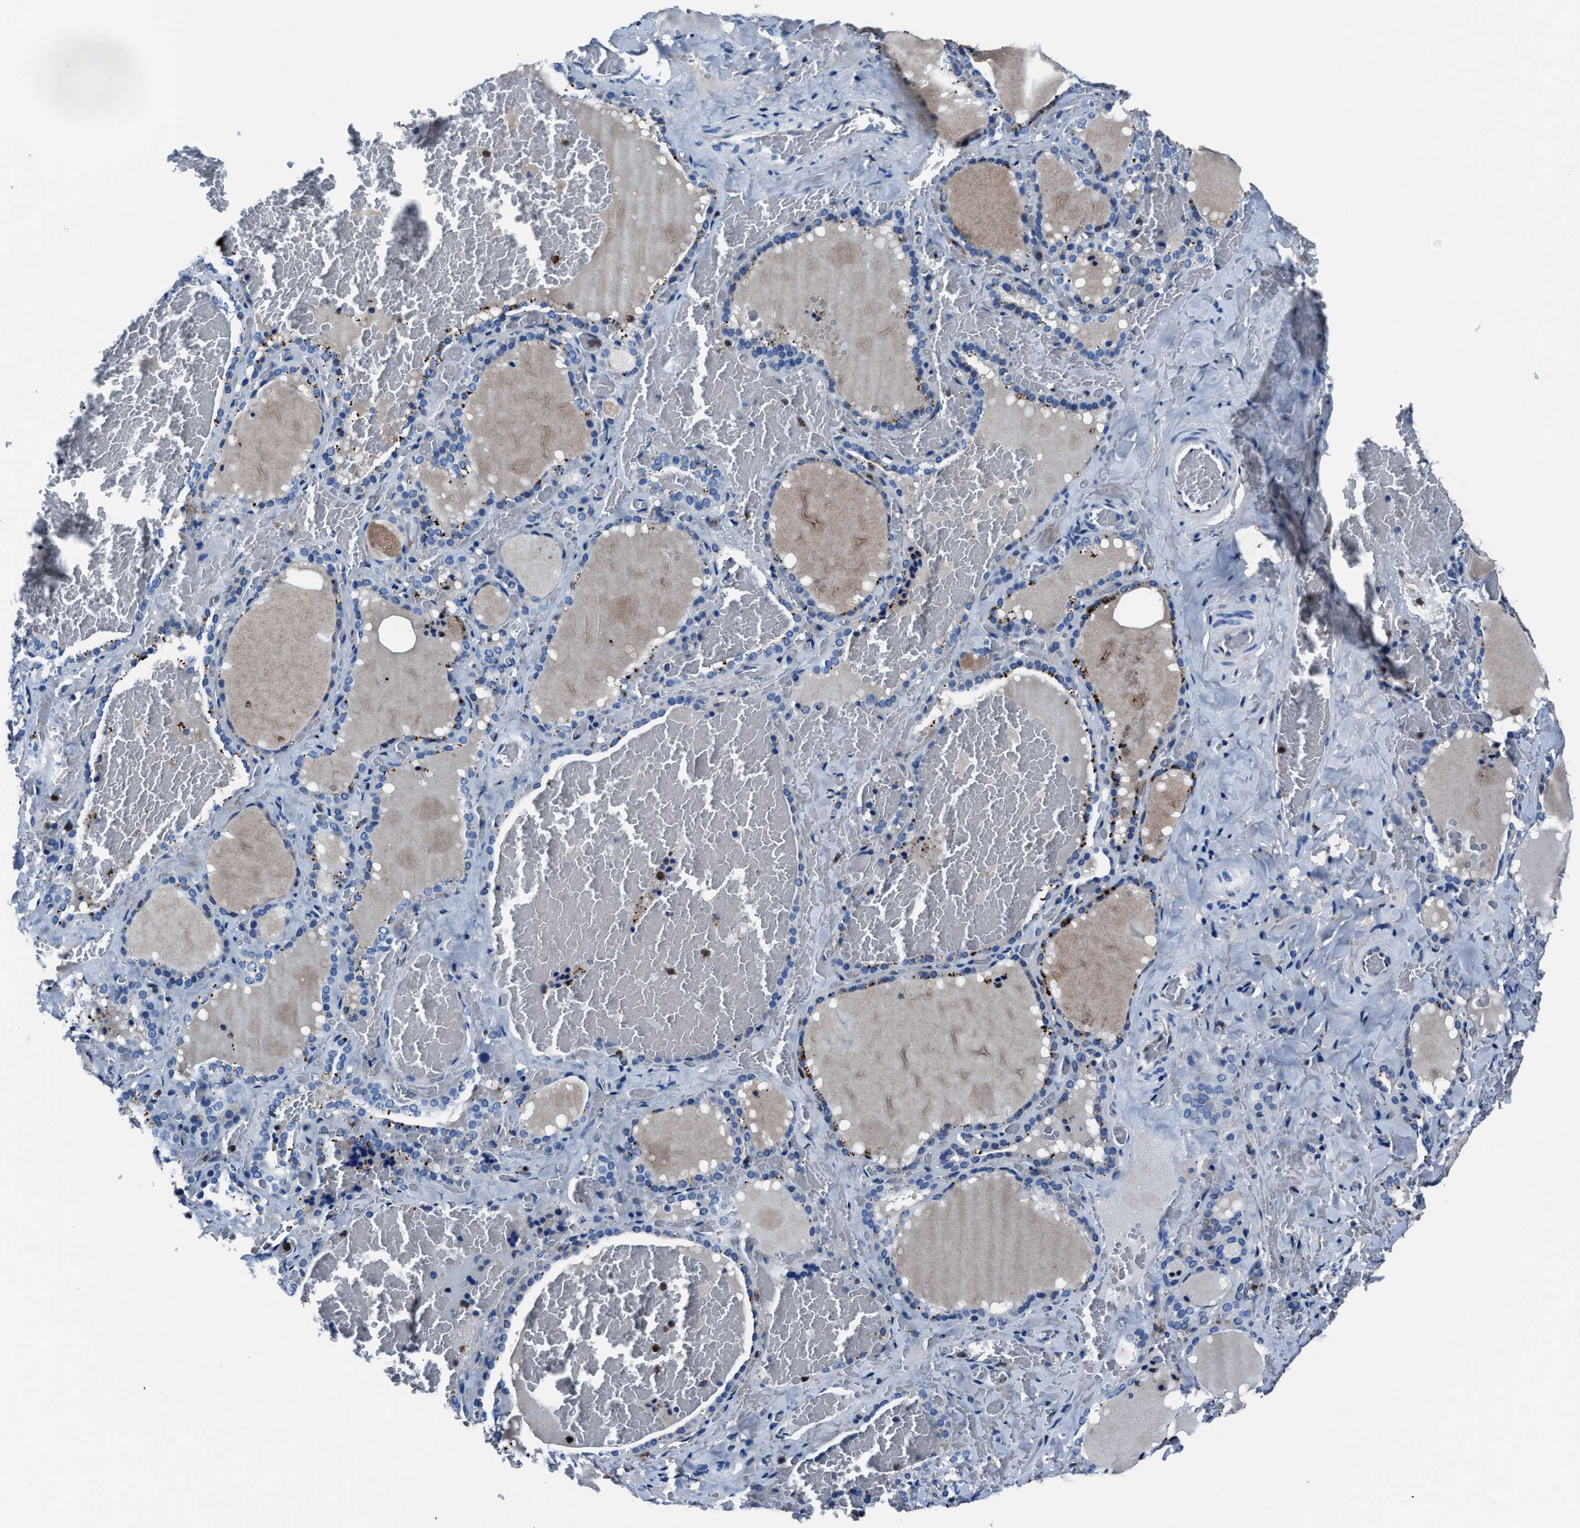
{"staining": {"intensity": "moderate", "quantity": "25%-75%", "location": "cytoplasmic/membranous"}, "tissue": "thyroid gland", "cell_type": "Glandular cells", "image_type": "normal", "snomed": [{"axis": "morphology", "description": "Normal tissue, NOS"}, {"axis": "topography", "description": "Thyroid gland"}], "caption": "Immunohistochemical staining of benign human thyroid gland reveals 25%-75% levels of moderate cytoplasmic/membranous protein staining in approximately 25%-75% of glandular cells.", "gene": "FGL2", "patient": {"sex": "female", "age": 22}}